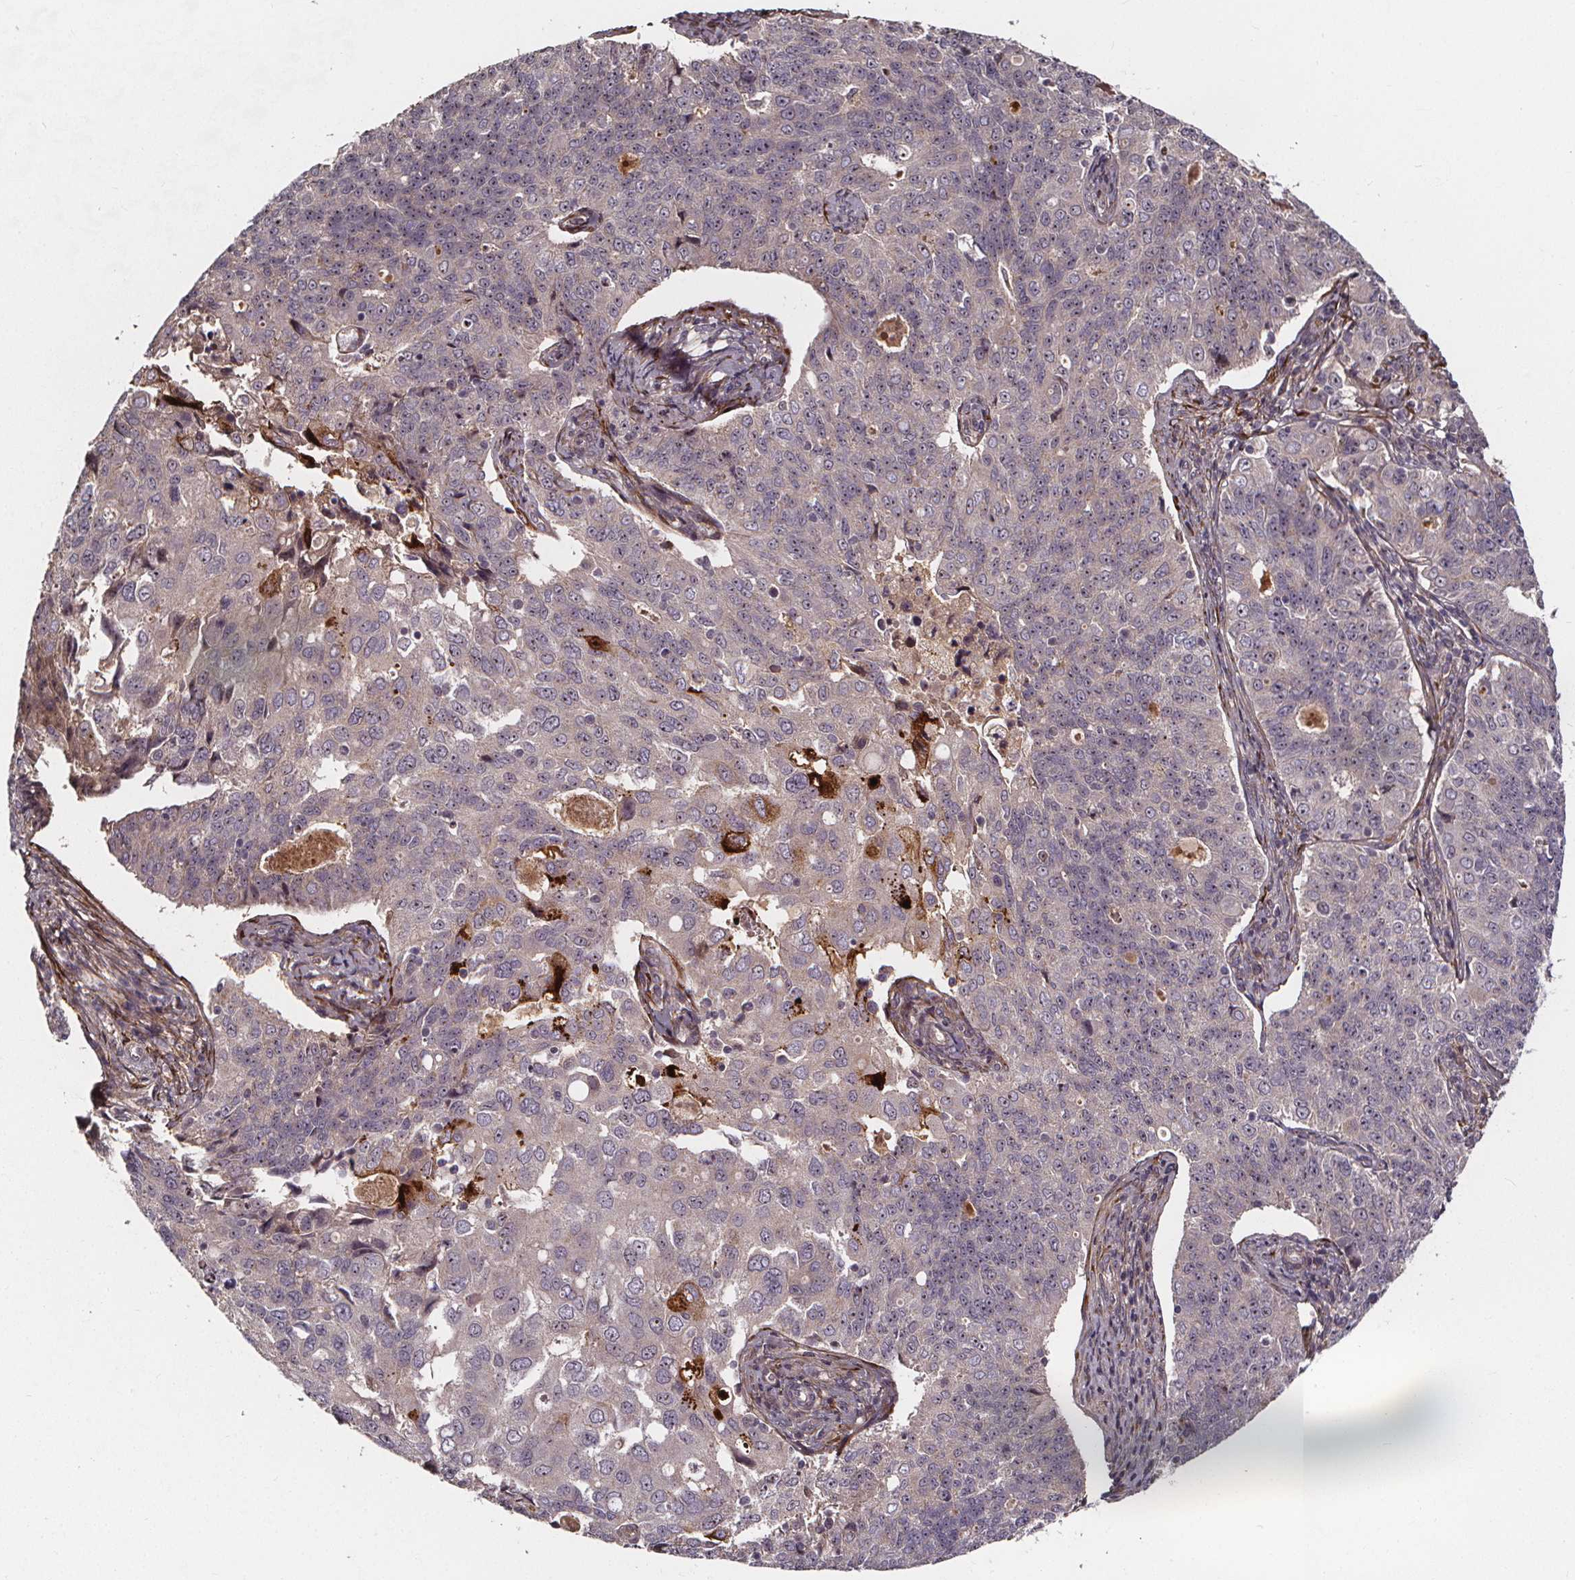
{"staining": {"intensity": "weak", "quantity": "<25%", "location": "cytoplasmic/membranous,nuclear"}, "tissue": "endometrial cancer", "cell_type": "Tumor cells", "image_type": "cancer", "snomed": [{"axis": "morphology", "description": "Adenocarcinoma, NOS"}, {"axis": "topography", "description": "Endometrium"}], "caption": "Micrograph shows no protein staining in tumor cells of endometrial adenocarcinoma tissue. (Brightfield microscopy of DAB IHC at high magnification).", "gene": "AEBP1", "patient": {"sex": "female", "age": 43}}